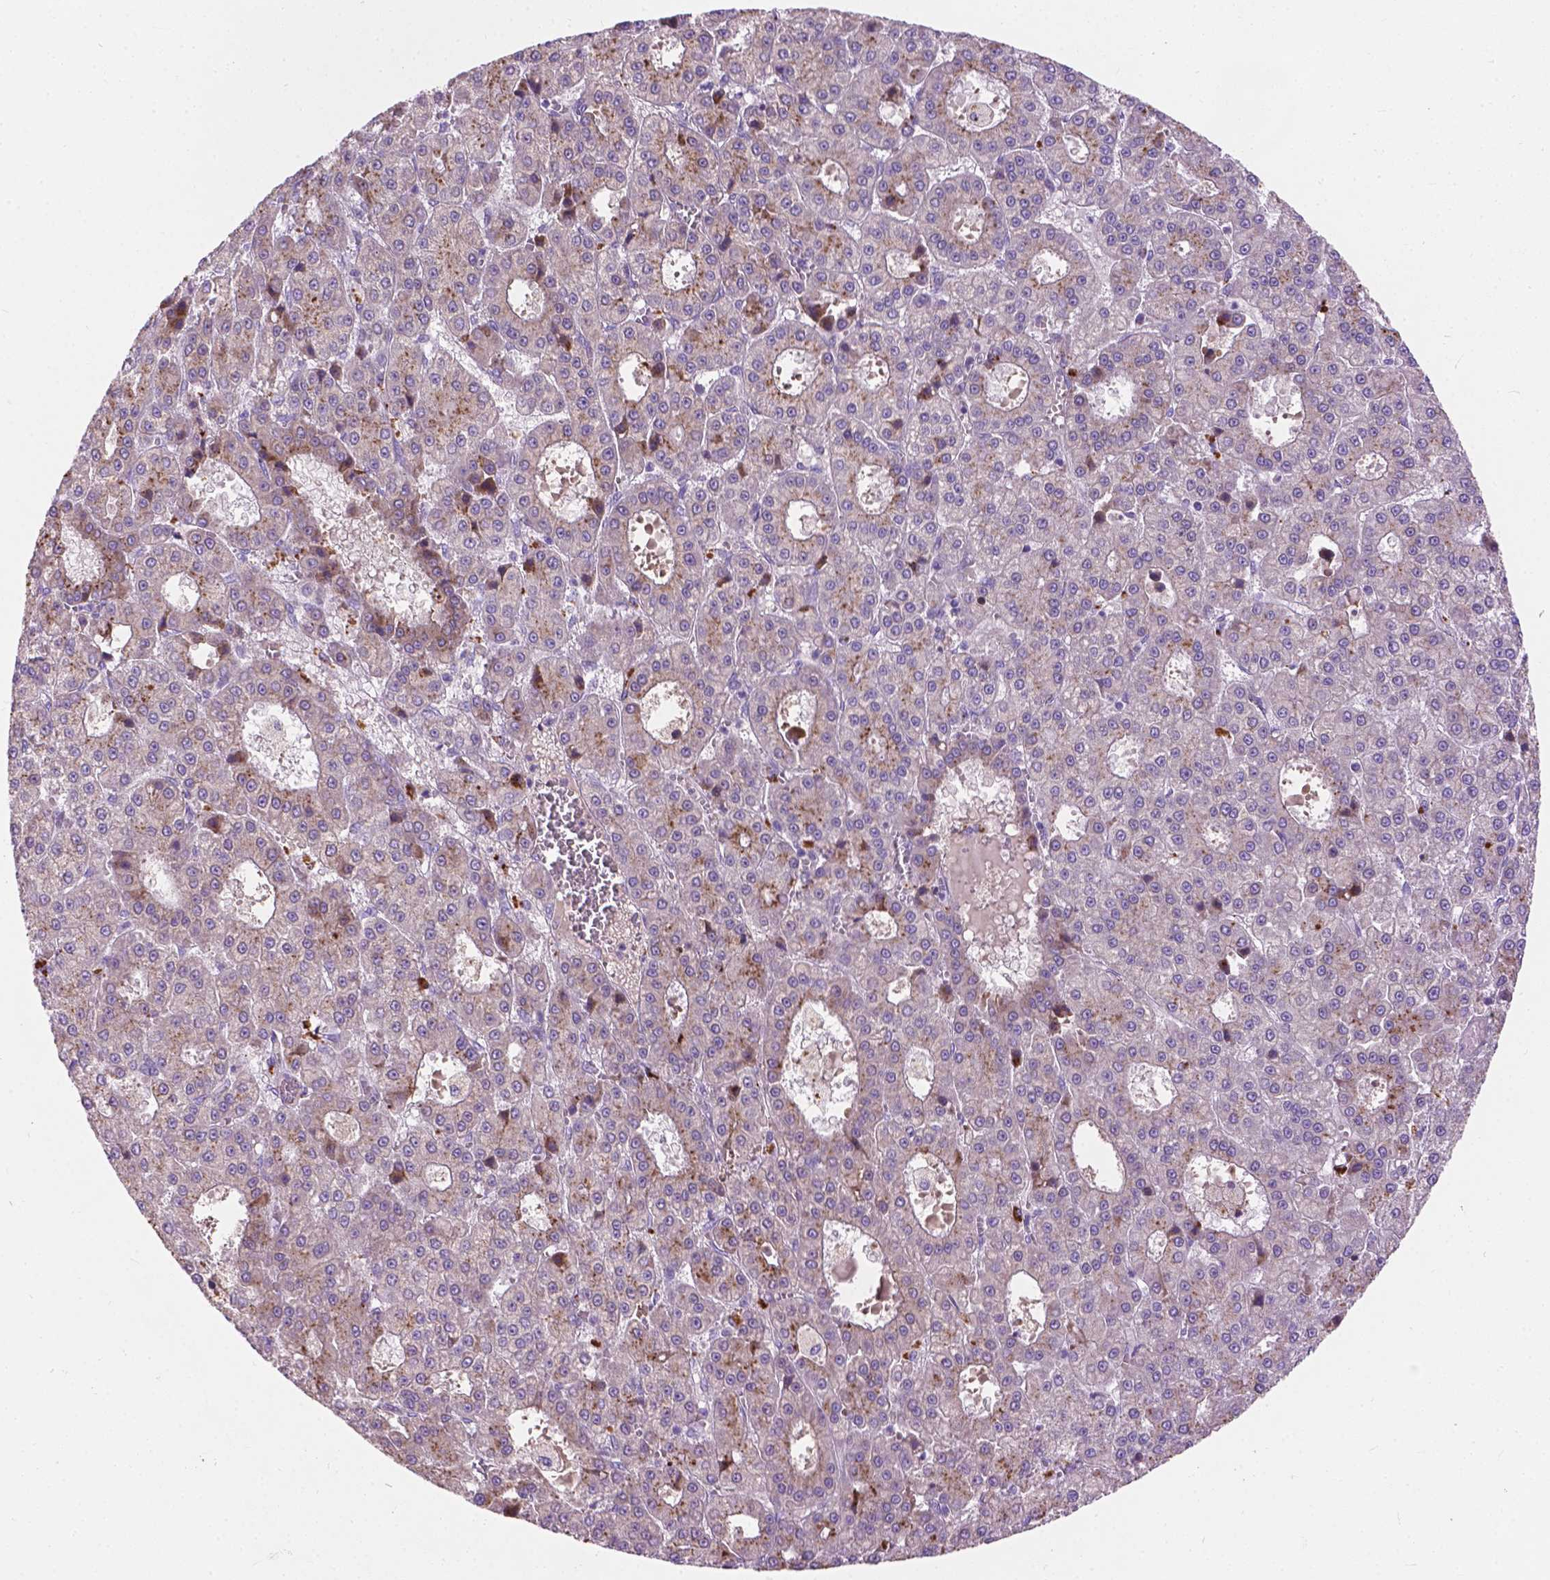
{"staining": {"intensity": "weak", "quantity": ">75%", "location": "cytoplasmic/membranous"}, "tissue": "liver cancer", "cell_type": "Tumor cells", "image_type": "cancer", "snomed": [{"axis": "morphology", "description": "Carcinoma, Hepatocellular, NOS"}, {"axis": "topography", "description": "Liver"}], "caption": "Approximately >75% of tumor cells in human liver cancer show weak cytoplasmic/membranous protein positivity as visualized by brown immunohistochemical staining.", "gene": "NOXO1", "patient": {"sex": "male", "age": 70}}